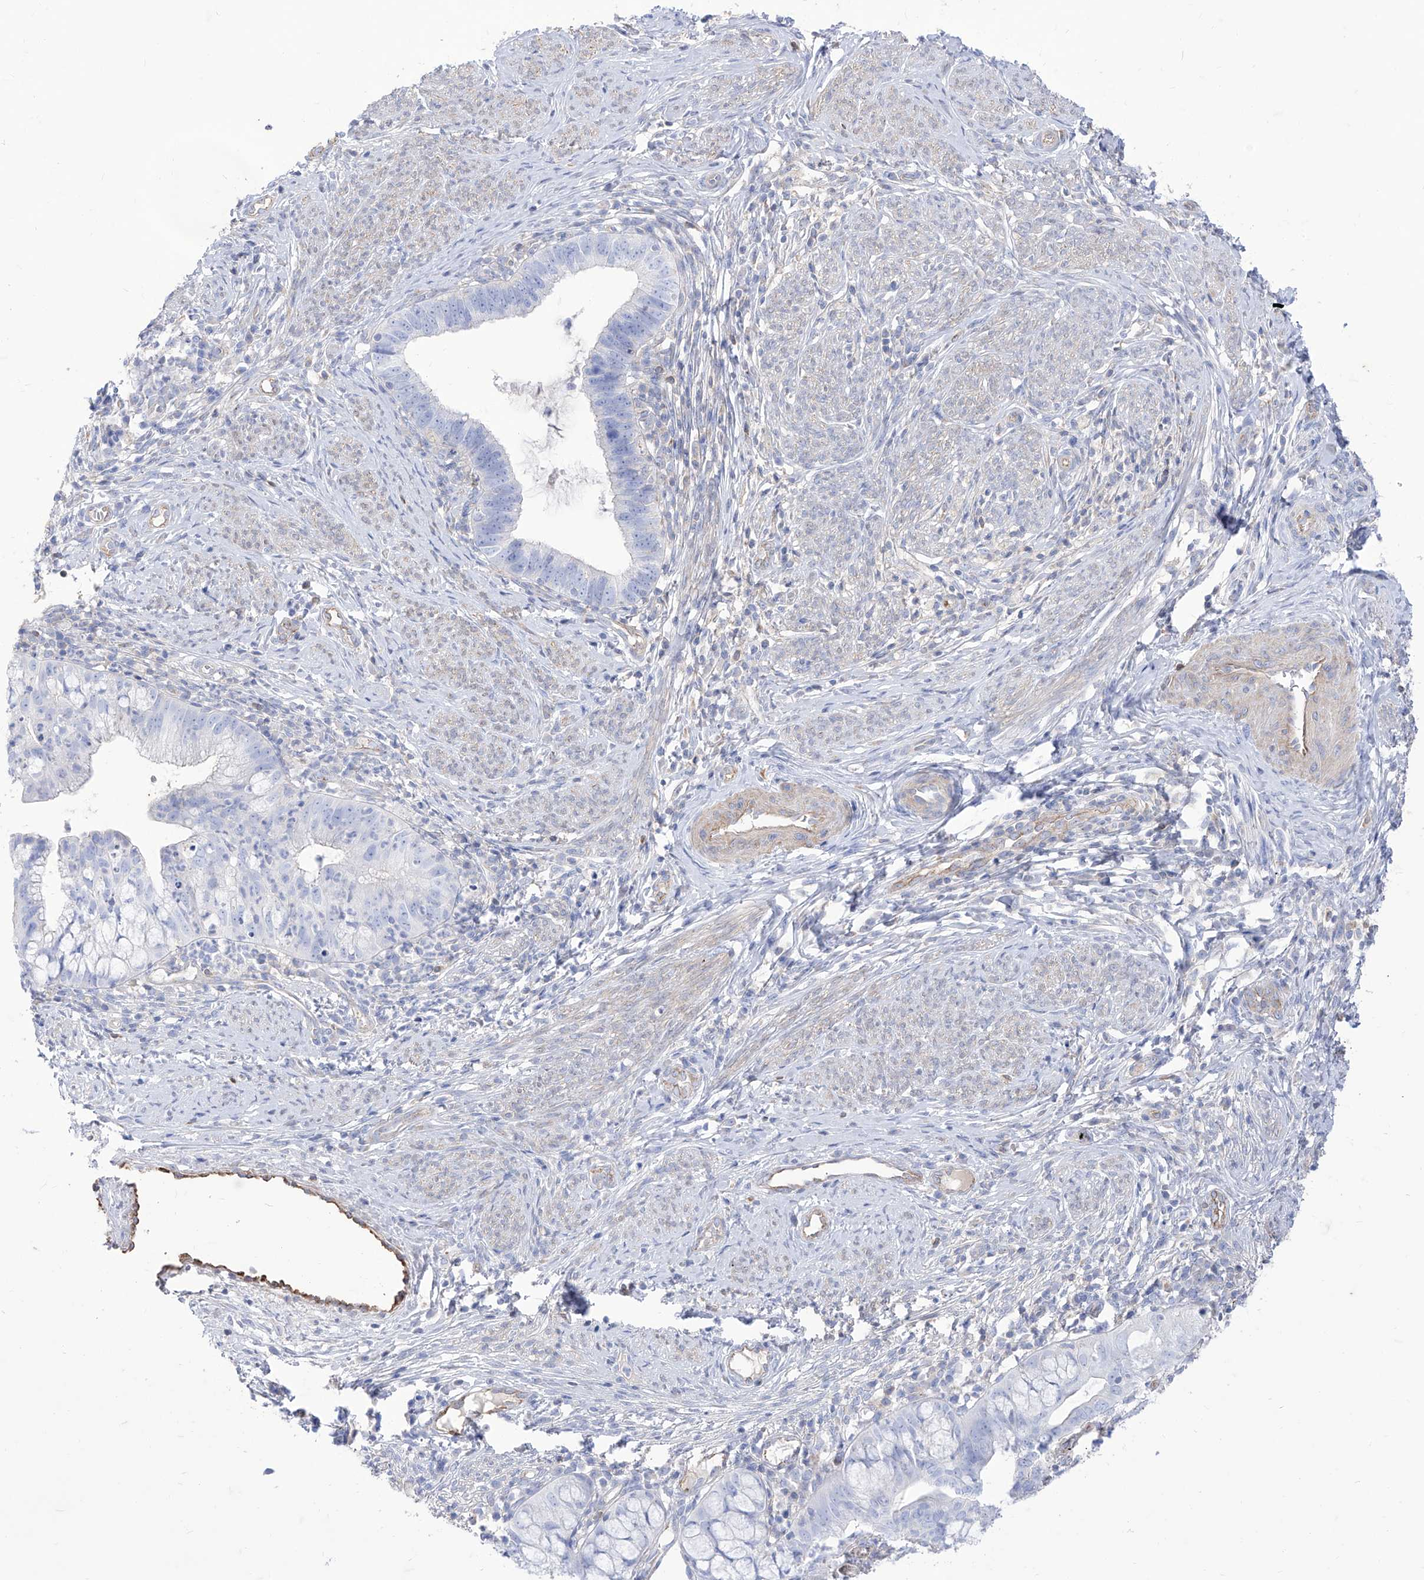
{"staining": {"intensity": "negative", "quantity": "none", "location": "none"}, "tissue": "cervical cancer", "cell_type": "Tumor cells", "image_type": "cancer", "snomed": [{"axis": "morphology", "description": "Adenocarcinoma, NOS"}, {"axis": "topography", "description": "Cervix"}], "caption": "Tumor cells are negative for brown protein staining in cervical cancer (adenocarcinoma).", "gene": "C1orf74", "patient": {"sex": "female", "age": 36}}